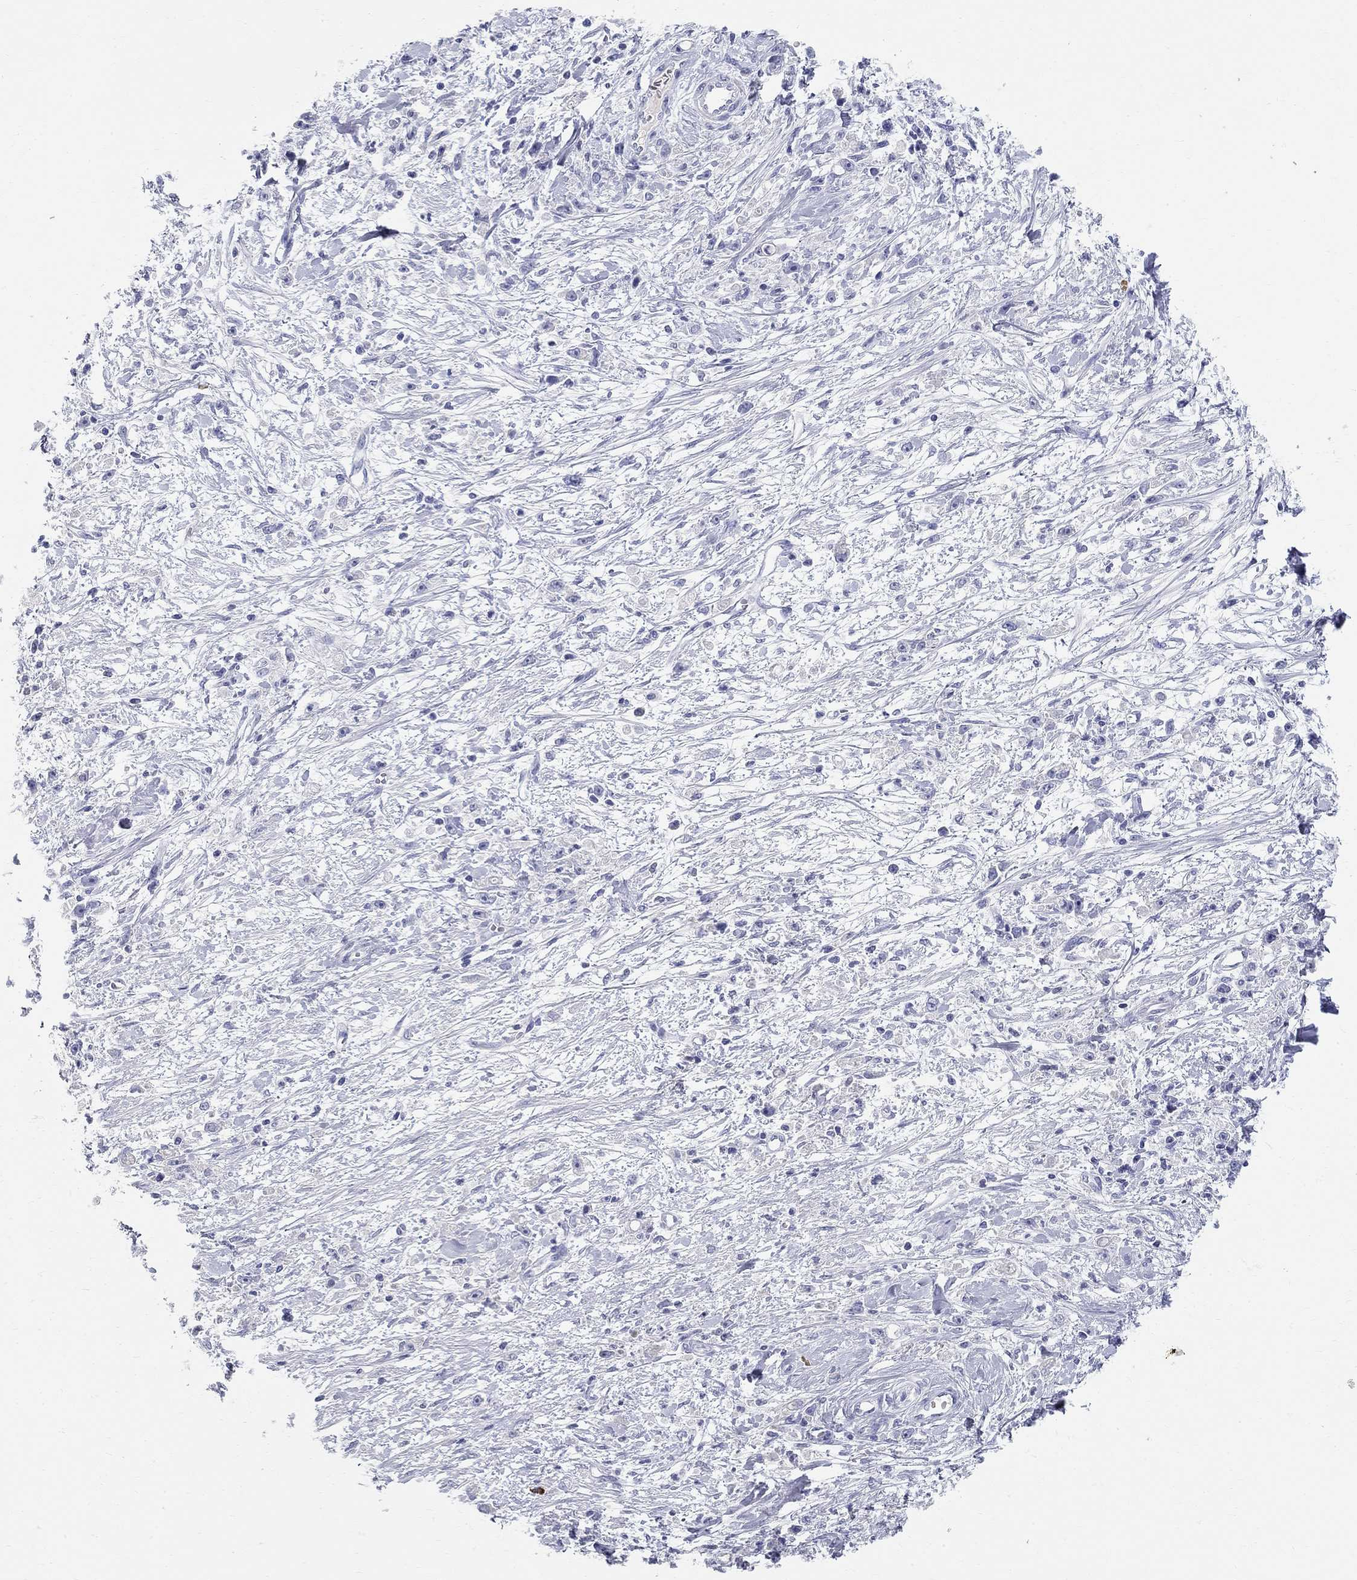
{"staining": {"intensity": "negative", "quantity": "none", "location": "none"}, "tissue": "stomach cancer", "cell_type": "Tumor cells", "image_type": "cancer", "snomed": [{"axis": "morphology", "description": "Adenocarcinoma, NOS"}, {"axis": "topography", "description": "Stomach"}], "caption": "Adenocarcinoma (stomach) was stained to show a protein in brown. There is no significant staining in tumor cells. The staining is performed using DAB (3,3'-diaminobenzidine) brown chromogen with nuclei counter-stained in using hematoxylin.", "gene": "PHOX2B", "patient": {"sex": "female", "age": 59}}